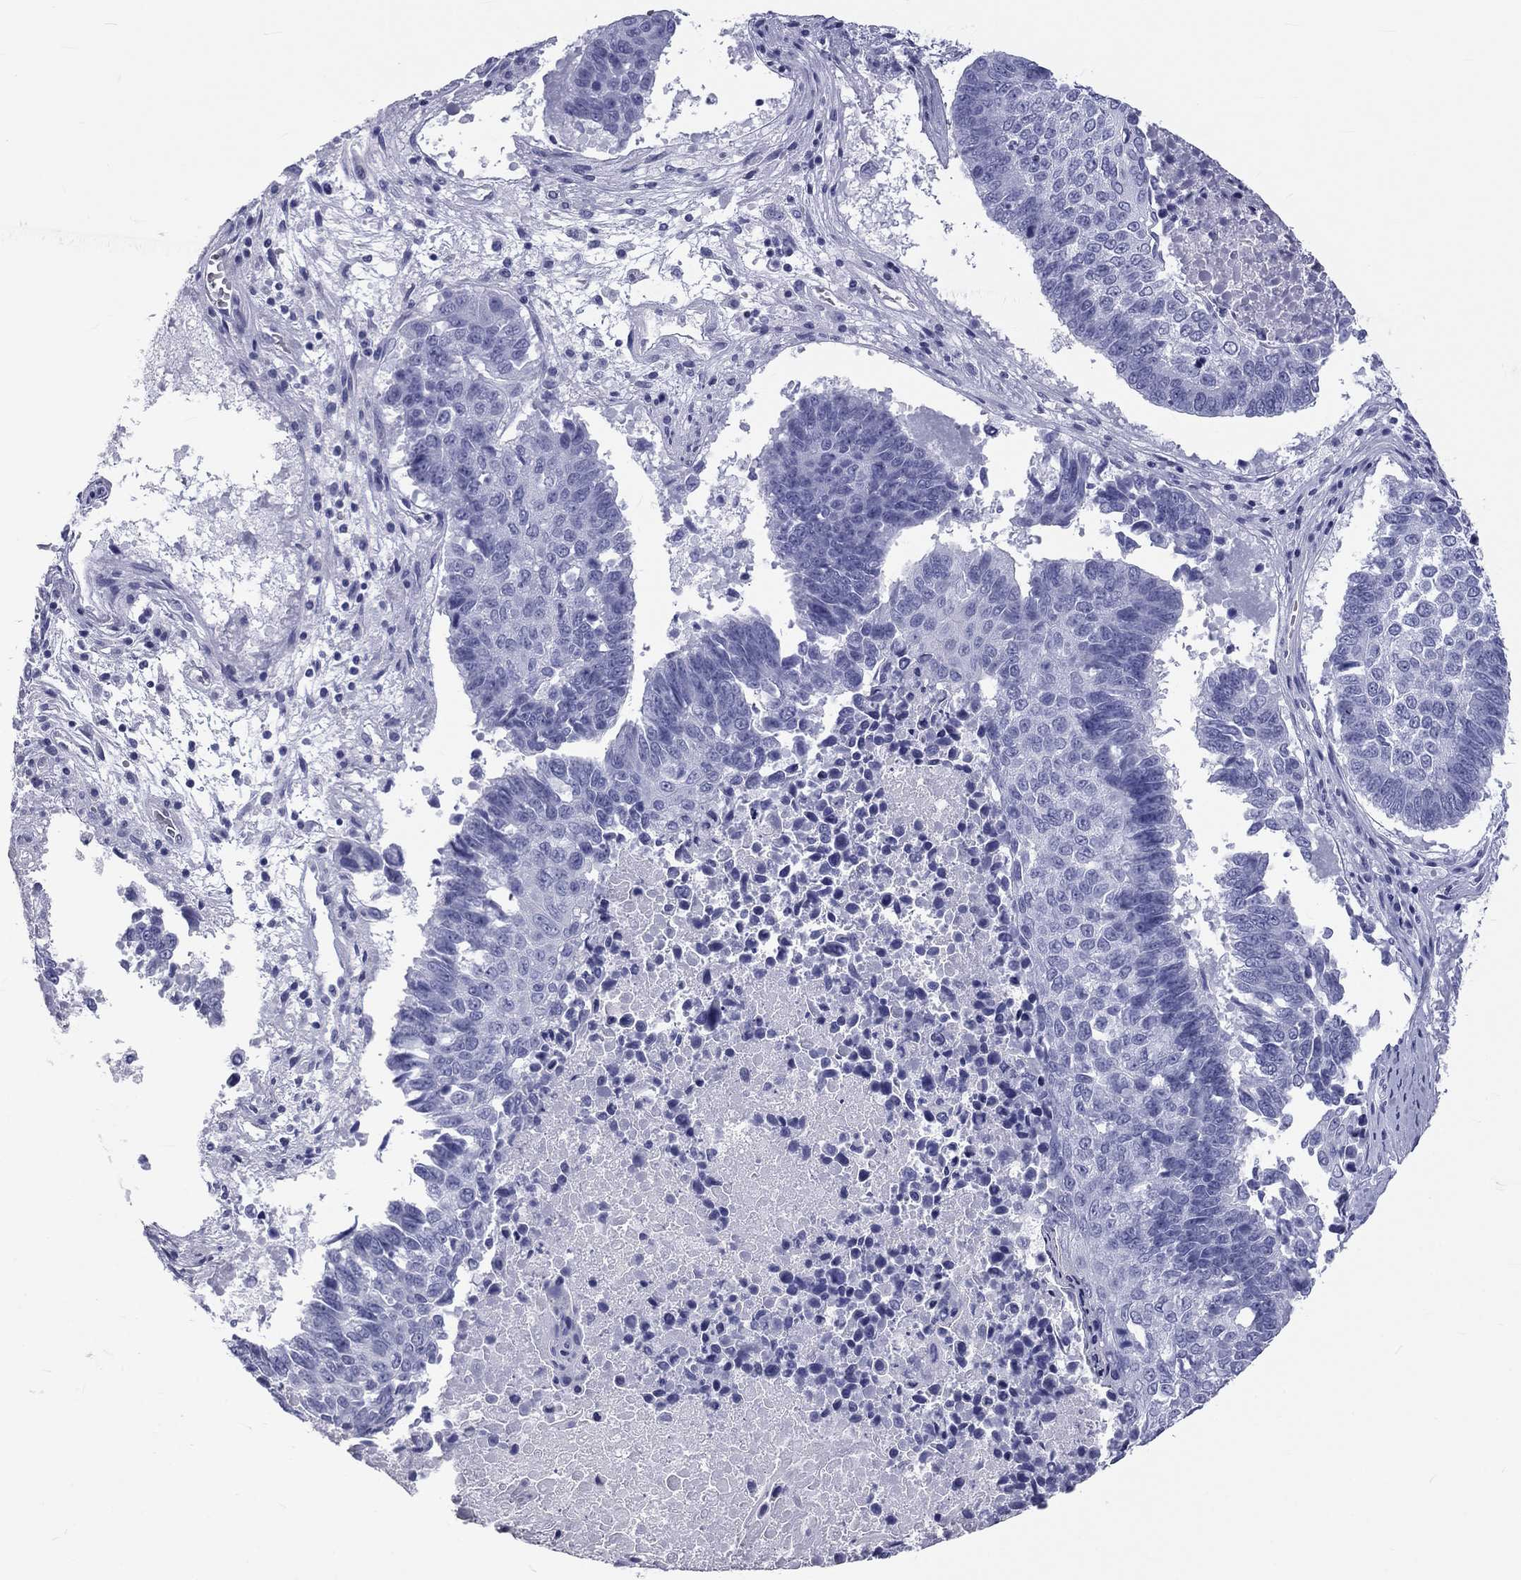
{"staining": {"intensity": "negative", "quantity": "none", "location": "none"}, "tissue": "lung cancer", "cell_type": "Tumor cells", "image_type": "cancer", "snomed": [{"axis": "morphology", "description": "Squamous cell carcinoma, NOS"}, {"axis": "topography", "description": "Lung"}], "caption": "High magnification brightfield microscopy of lung cancer stained with DAB (brown) and counterstained with hematoxylin (blue): tumor cells show no significant positivity.", "gene": "DNALI1", "patient": {"sex": "male", "age": 73}}